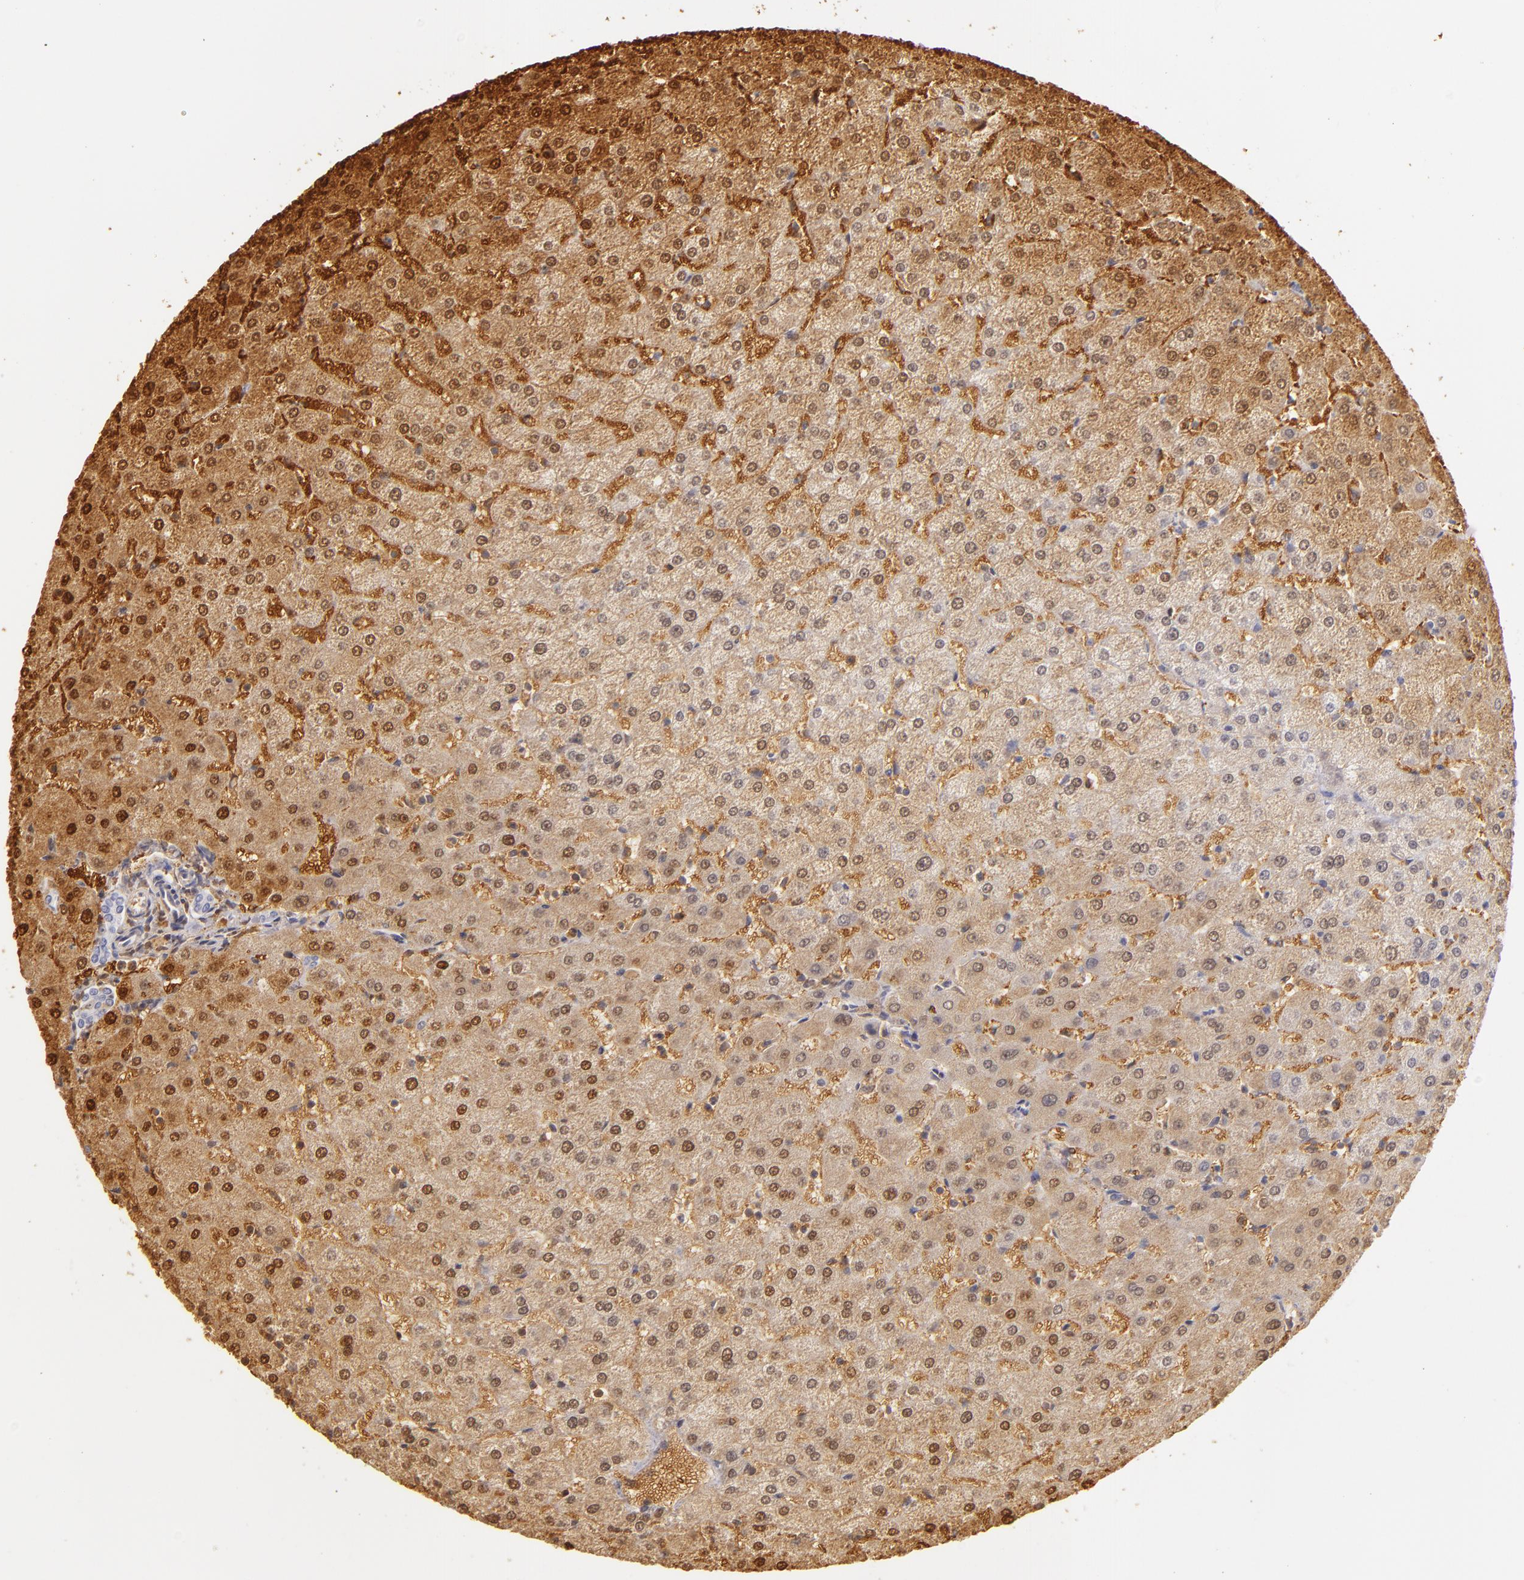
{"staining": {"intensity": "negative", "quantity": "none", "location": "none"}, "tissue": "liver", "cell_type": "Cholangiocytes", "image_type": "normal", "snomed": [{"axis": "morphology", "description": "Normal tissue, NOS"}, {"axis": "morphology", "description": "Fibrosis, NOS"}, {"axis": "topography", "description": "Liver"}], "caption": "A photomicrograph of liver stained for a protein reveals no brown staining in cholangiocytes. (Brightfield microscopy of DAB (3,3'-diaminobenzidine) immunohistochemistry at high magnification).", "gene": "FABP1", "patient": {"sex": "female", "age": 29}}